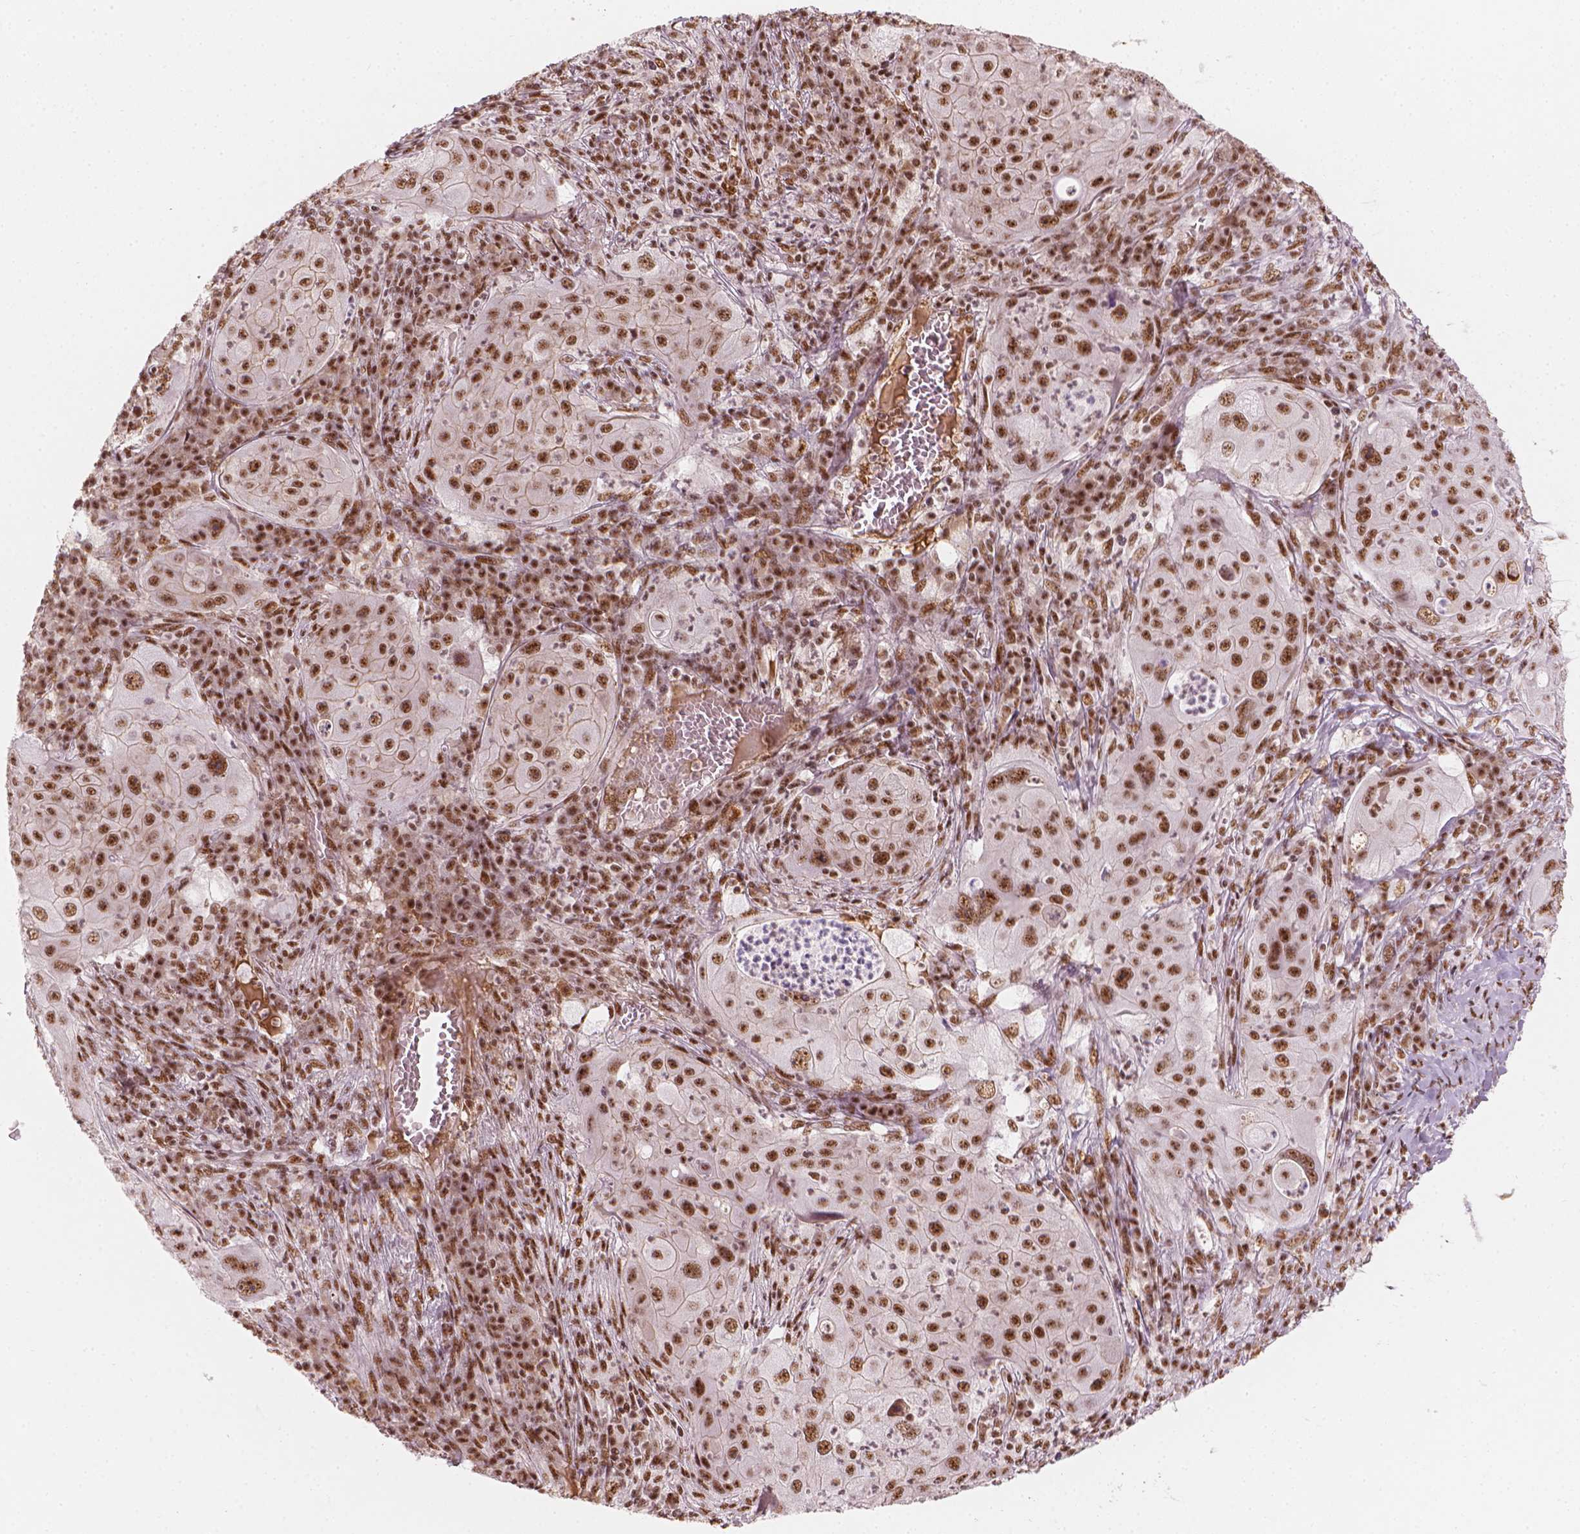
{"staining": {"intensity": "moderate", "quantity": ">75%", "location": "nuclear"}, "tissue": "lung cancer", "cell_type": "Tumor cells", "image_type": "cancer", "snomed": [{"axis": "morphology", "description": "Squamous cell carcinoma, NOS"}, {"axis": "topography", "description": "Lung"}], "caption": "A micrograph showing moderate nuclear staining in about >75% of tumor cells in lung cancer, as visualized by brown immunohistochemical staining.", "gene": "ELF2", "patient": {"sex": "female", "age": 59}}